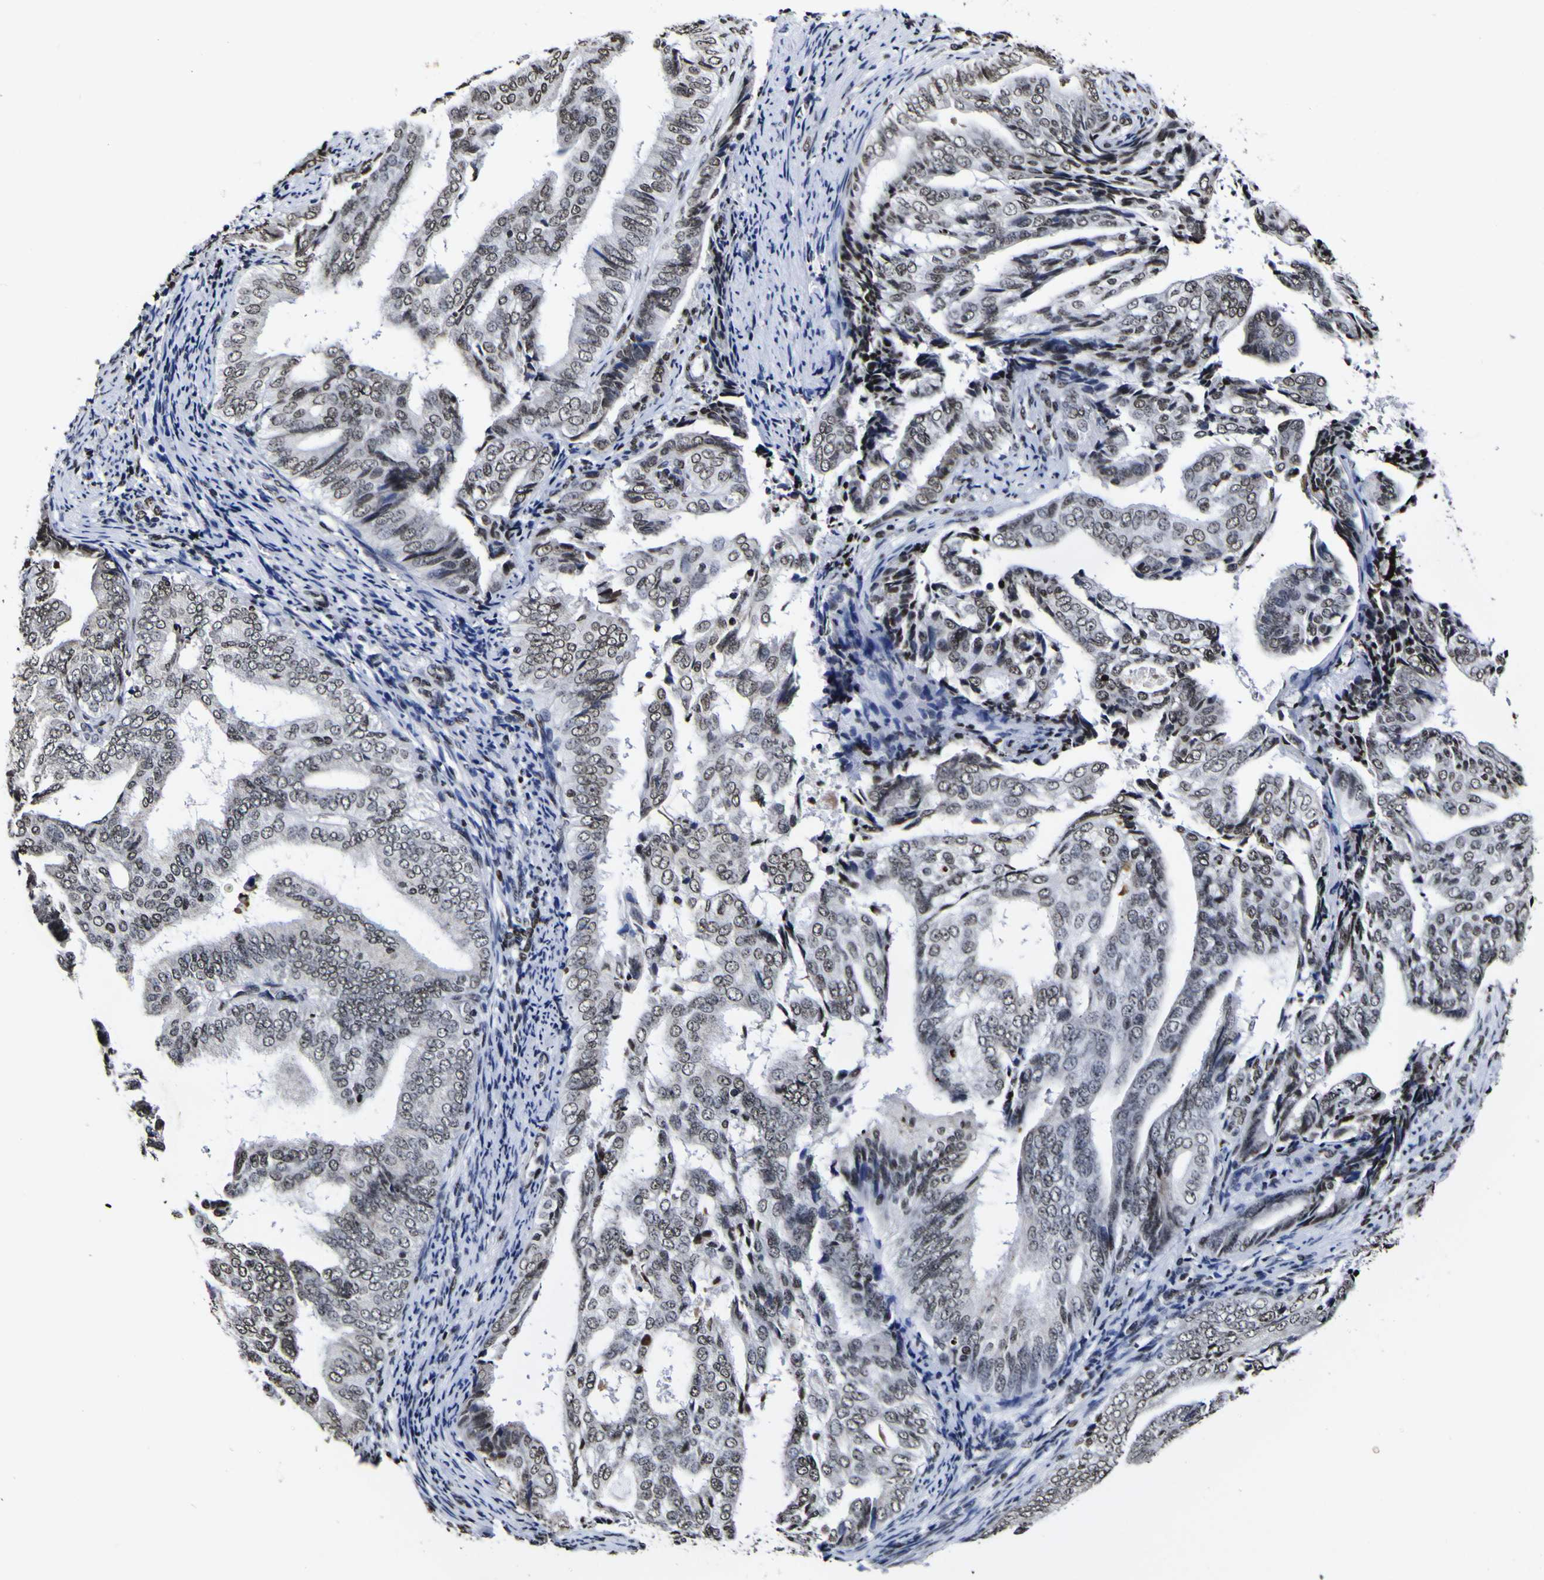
{"staining": {"intensity": "moderate", "quantity": "<25%", "location": "nuclear"}, "tissue": "endometrial cancer", "cell_type": "Tumor cells", "image_type": "cancer", "snomed": [{"axis": "morphology", "description": "Adenocarcinoma, NOS"}, {"axis": "topography", "description": "Endometrium"}], "caption": "High-magnification brightfield microscopy of endometrial cancer stained with DAB (3,3'-diaminobenzidine) (brown) and counterstained with hematoxylin (blue). tumor cells exhibit moderate nuclear expression is present in approximately<25% of cells.", "gene": "PIAS1", "patient": {"sex": "female", "age": 58}}